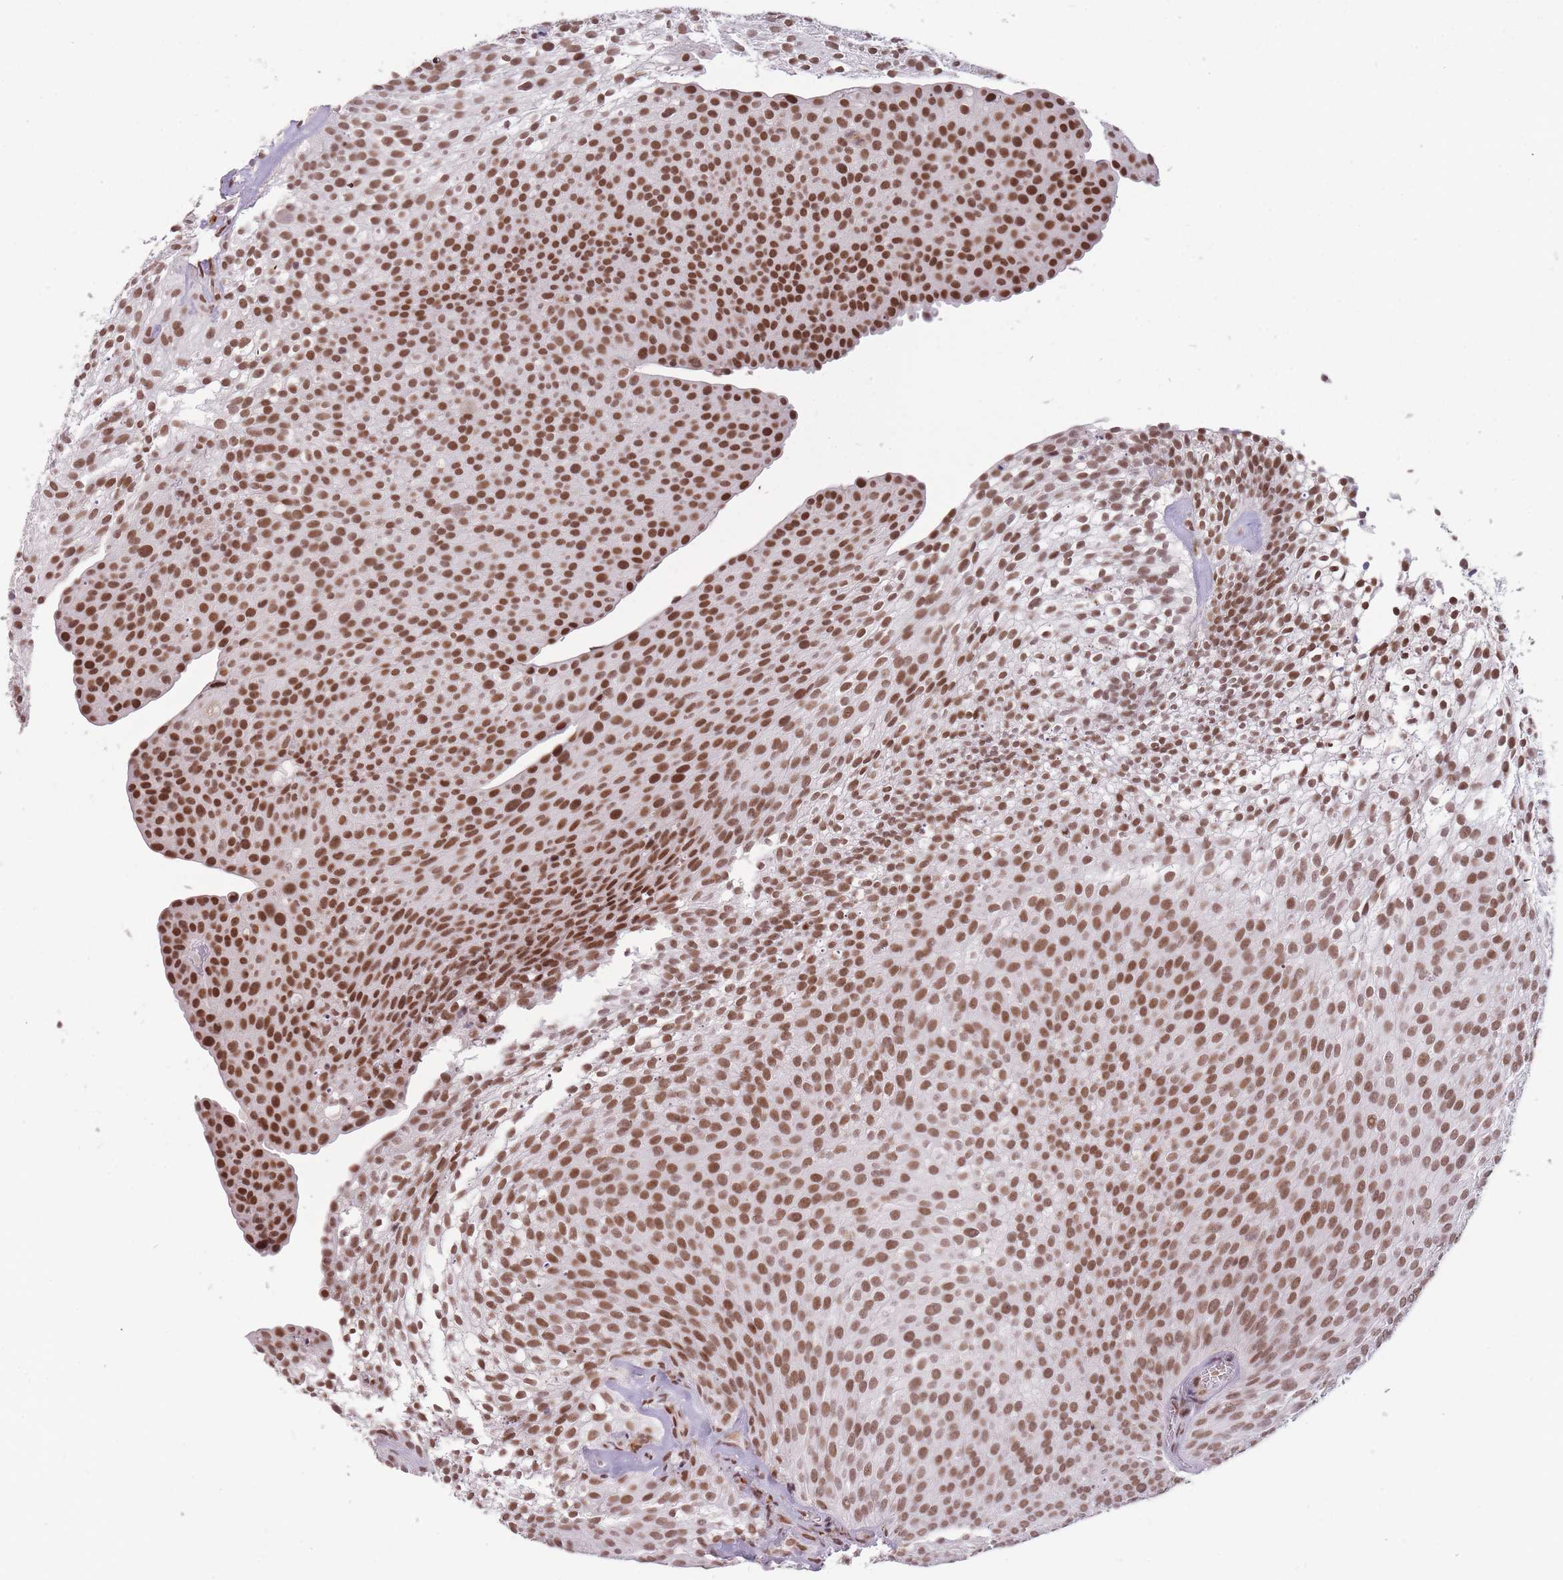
{"staining": {"intensity": "moderate", "quantity": ">75%", "location": "nuclear"}, "tissue": "urothelial cancer", "cell_type": "Tumor cells", "image_type": "cancer", "snomed": [{"axis": "morphology", "description": "Urothelial carcinoma, Low grade"}, {"axis": "topography", "description": "Urinary bladder"}], "caption": "A high-resolution photomicrograph shows immunohistochemistry staining of urothelial cancer, which exhibits moderate nuclear expression in about >75% of tumor cells. Nuclei are stained in blue.", "gene": "HNRNPUL1", "patient": {"sex": "male", "age": 91}}